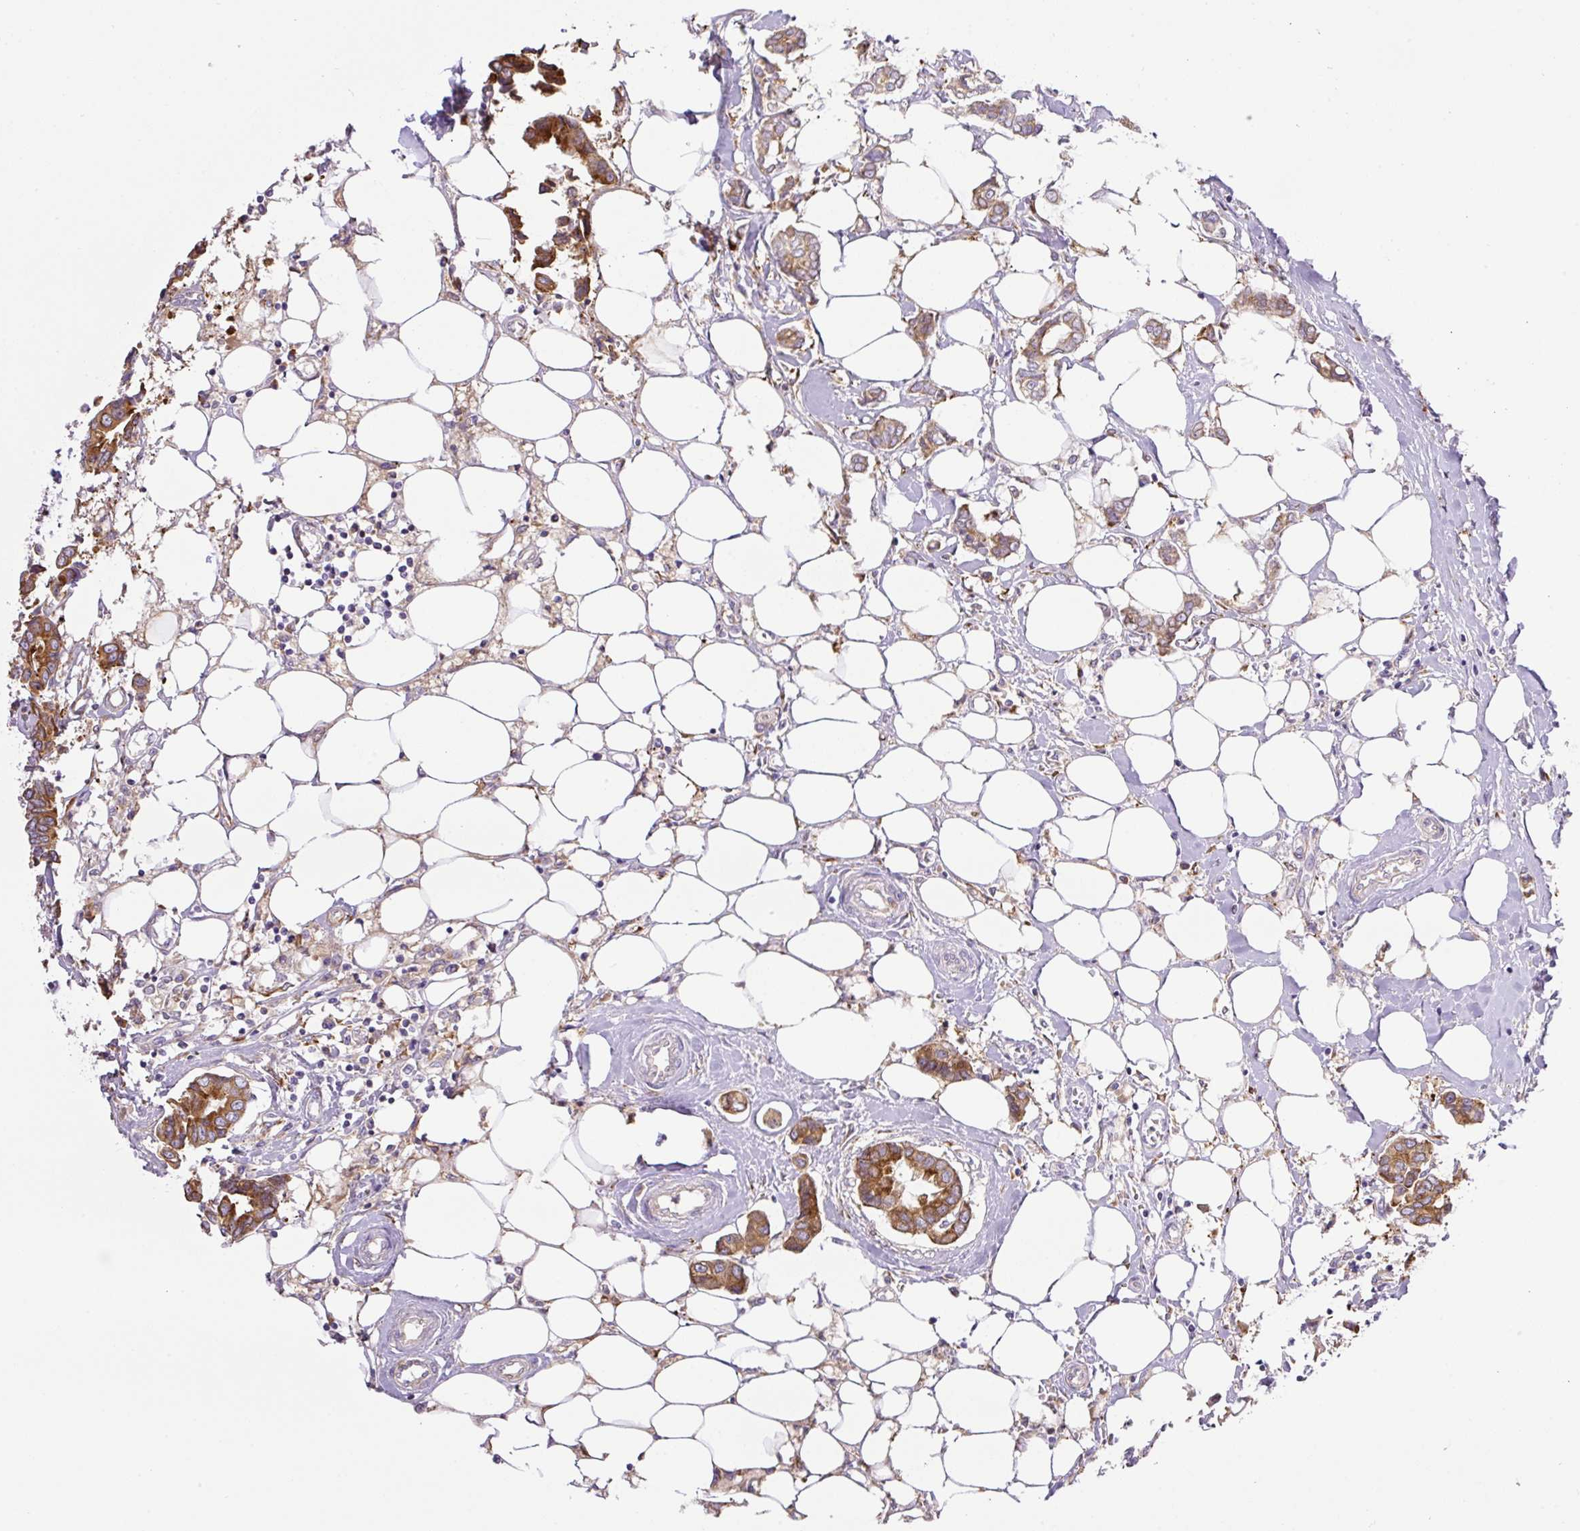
{"staining": {"intensity": "moderate", "quantity": ">75%", "location": "cytoplasmic/membranous"}, "tissue": "breast cancer", "cell_type": "Tumor cells", "image_type": "cancer", "snomed": [{"axis": "morphology", "description": "Duct carcinoma"}, {"axis": "topography", "description": "Breast"}], "caption": "This photomicrograph reveals breast cancer (infiltrating ductal carcinoma) stained with immunohistochemistry (IHC) to label a protein in brown. The cytoplasmic/membranous of tumor cells show moderate positivity for the protein. Nuclei are counter-stained blue.", "gene": "POFUT1", "patient": {"sex": "female", "age": 73}}